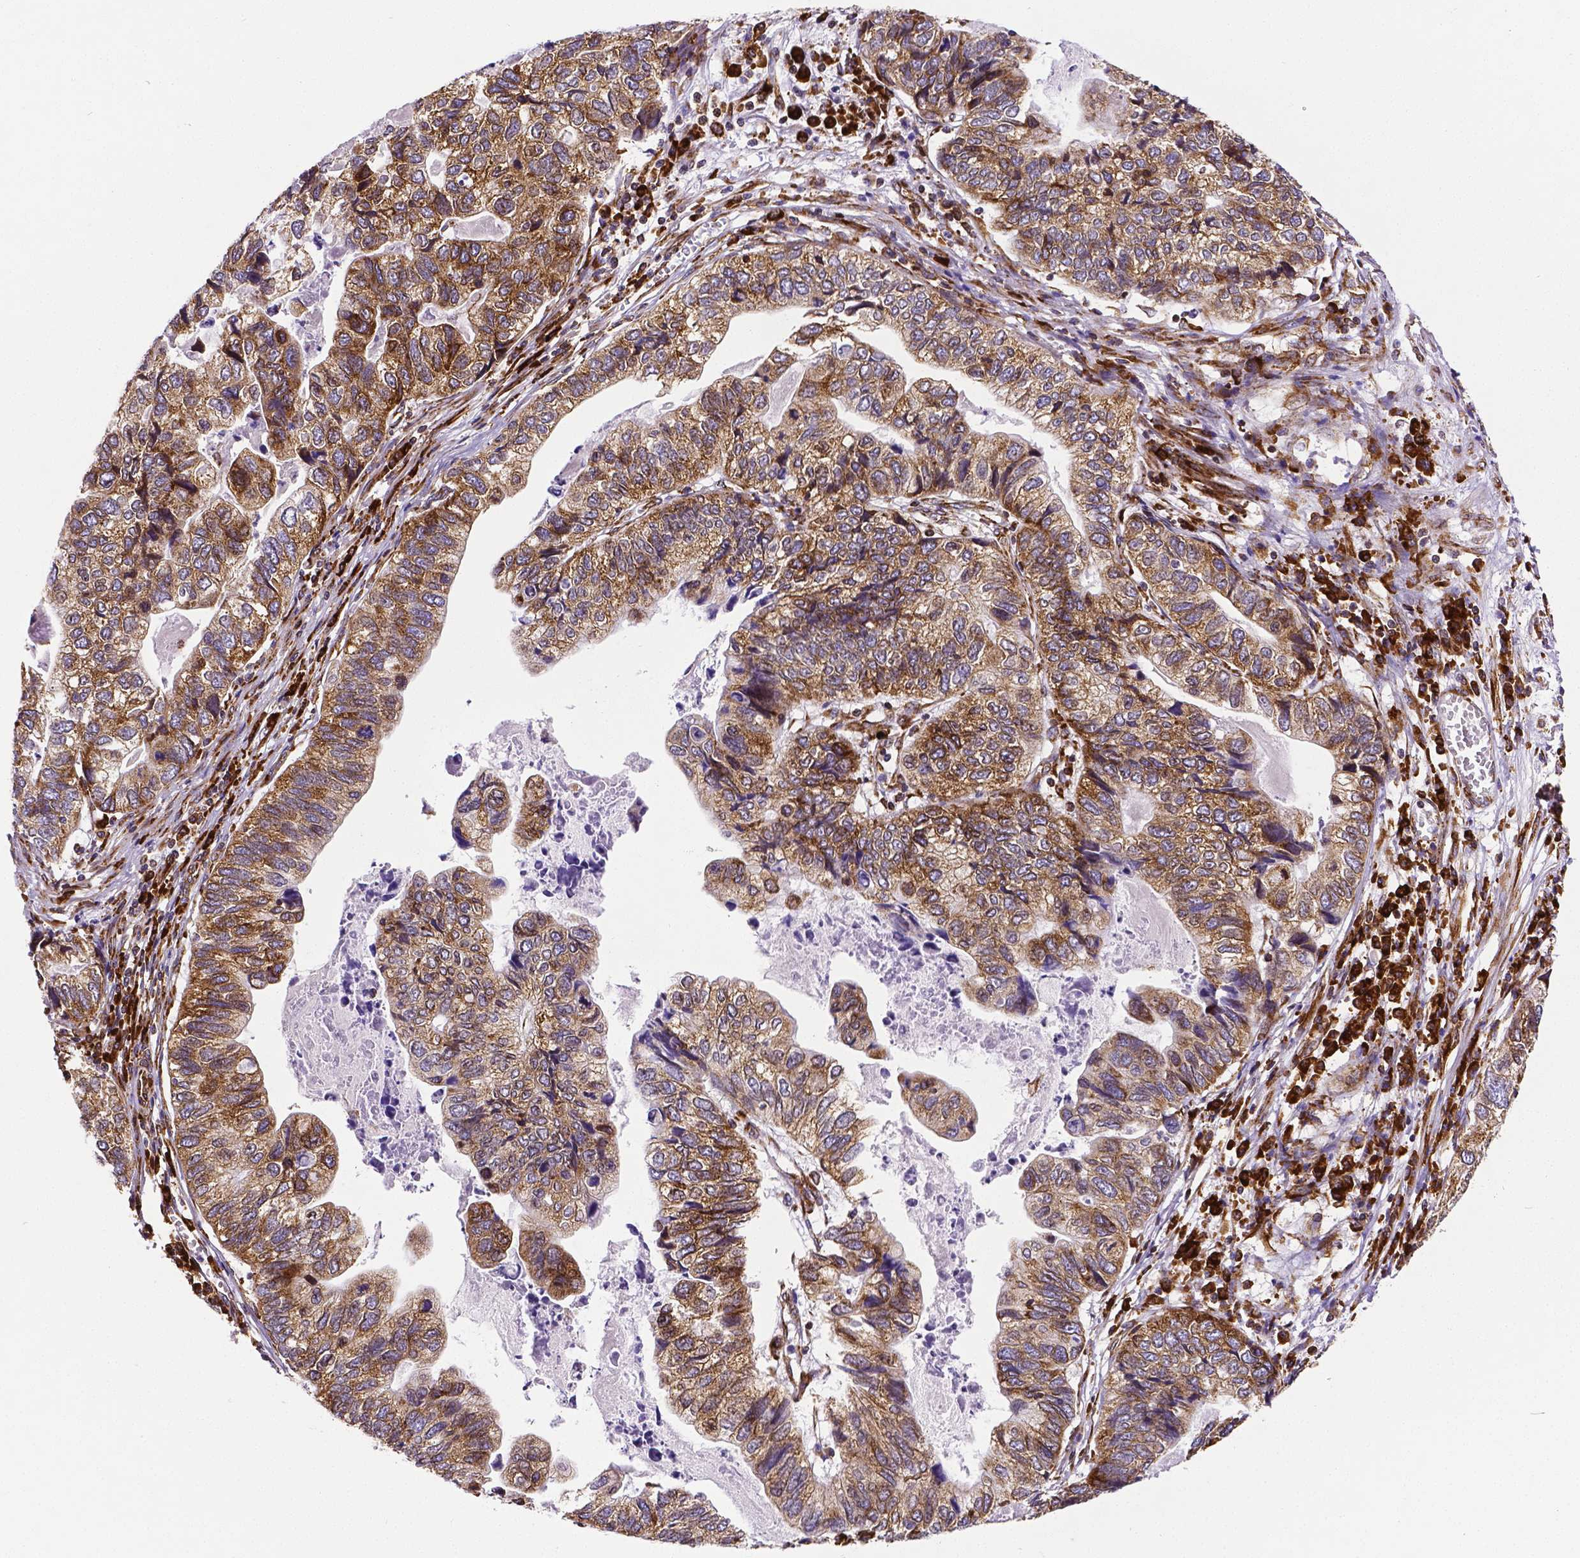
{"staining": {"intensity": "moderate", "quantity": ">75%", "location": "cytoplasmic/membranous"}, "tissue": "stomach cancer", "cell_type": "Tumor cells", "image_type": "cancer", "snomed": [{"axis": "morphology", "description": "Adenocarcinoma, NOS"}, {"axis": "topography", "description": "Stomach, upper"}], "caption": "Protein staining exhibits moderate cytoplasmic/membranous expression in about >75% of tumor cells in adenocarcinoma (stomach).", "gene": "MTDH", "patient": {"sex": "female", "age": 67}}